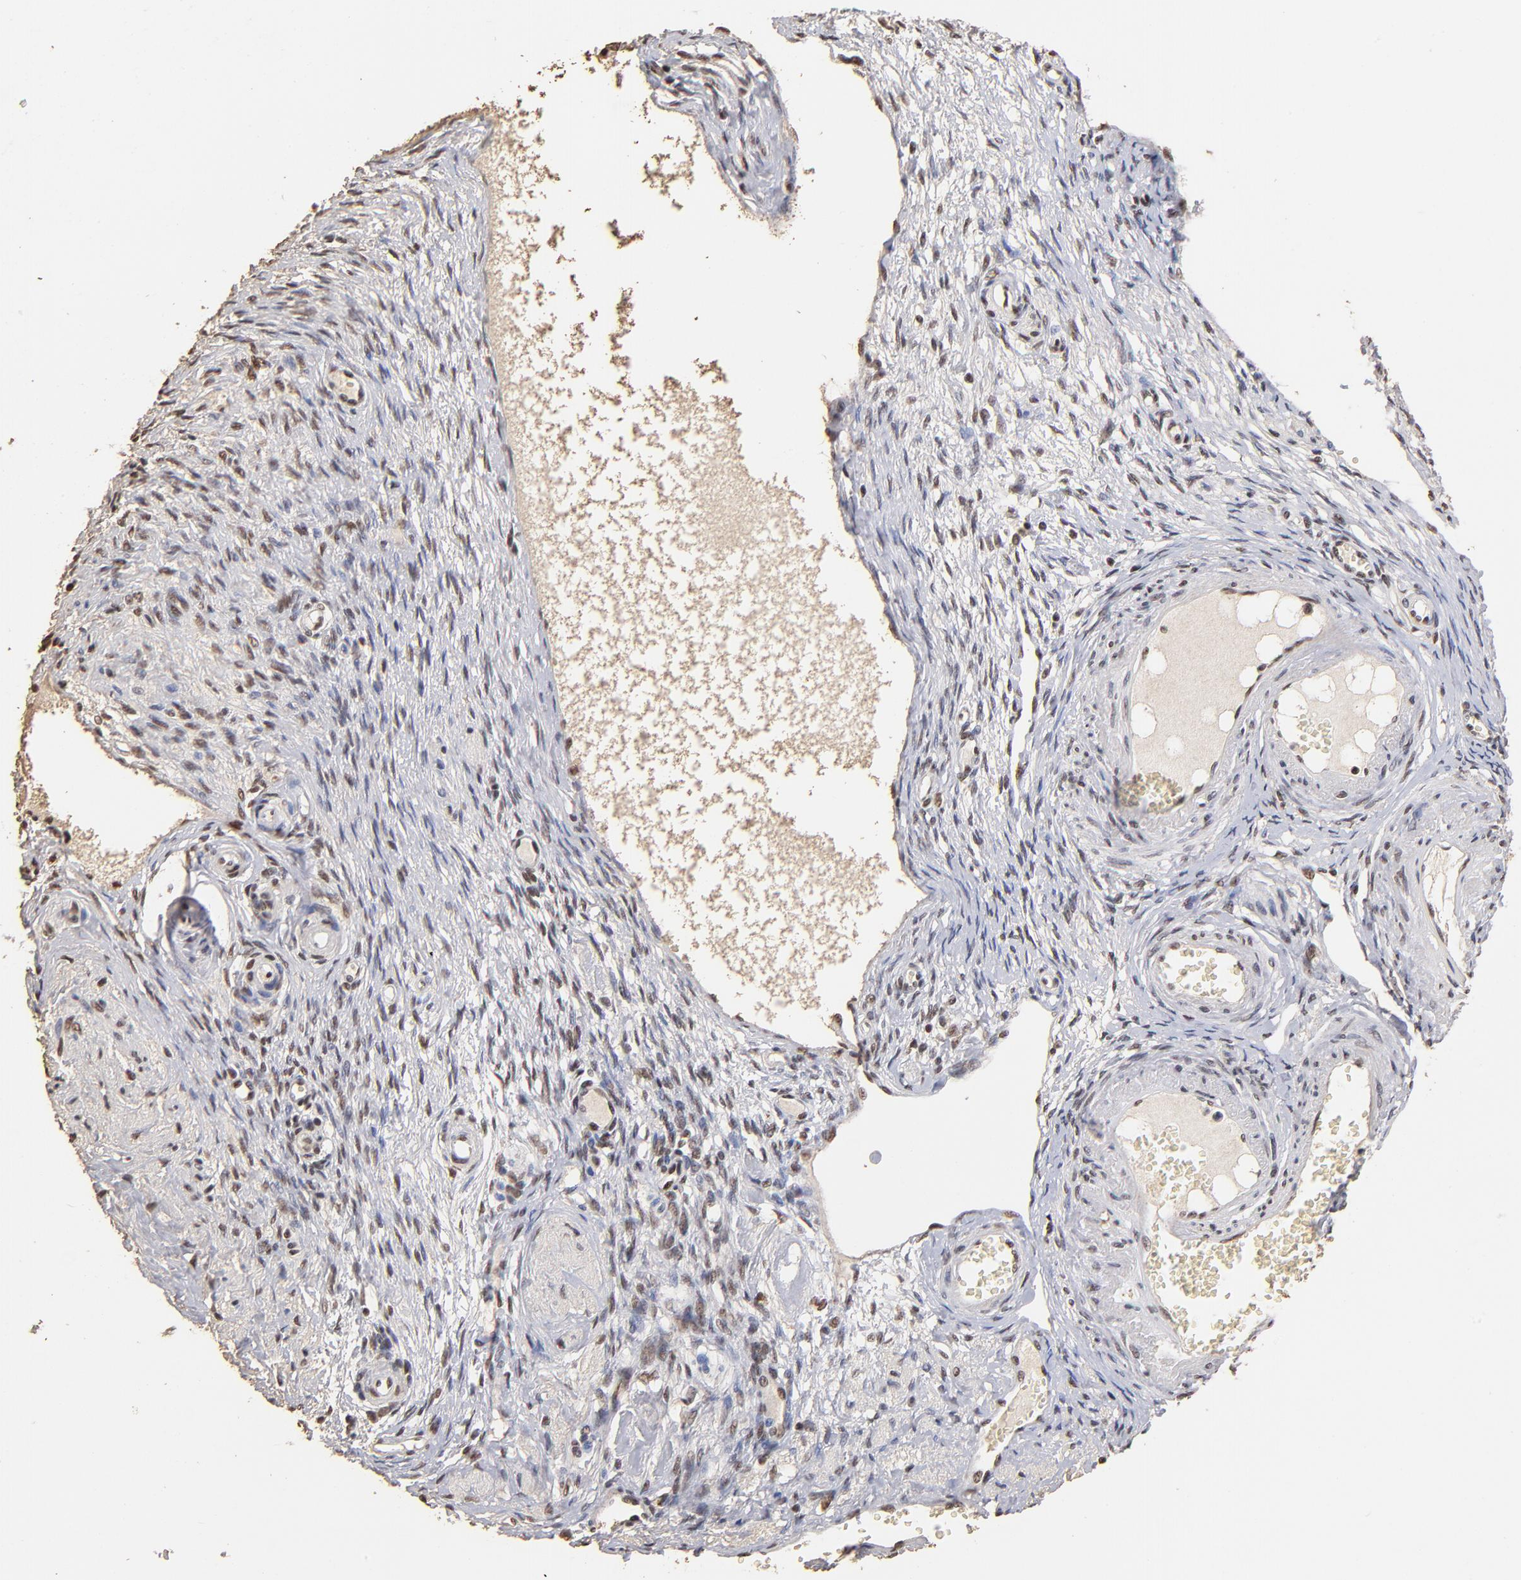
{"staining": {"intensity": "moderate", "quantity": ">75%", "location": "nuclear"}, "tissue": "ovarian cancer", "cell_type": "Tumor cells", "image_type": "cancer", "snomed": [{"axis": "morphology", "description": "Cystadenocarcinoma, mucinous, NOS"}, {"axis": "topography", "description": "Ovary"}], "caption": "Immunohistochemical staining of human mucinous cystadenocarcinoma (ovarian) reveals moderate nuclear protein expression in approximately >75% of tumor cells.", "gene": "ZNF146", "patient": {"sex": "female", "age": 57}}